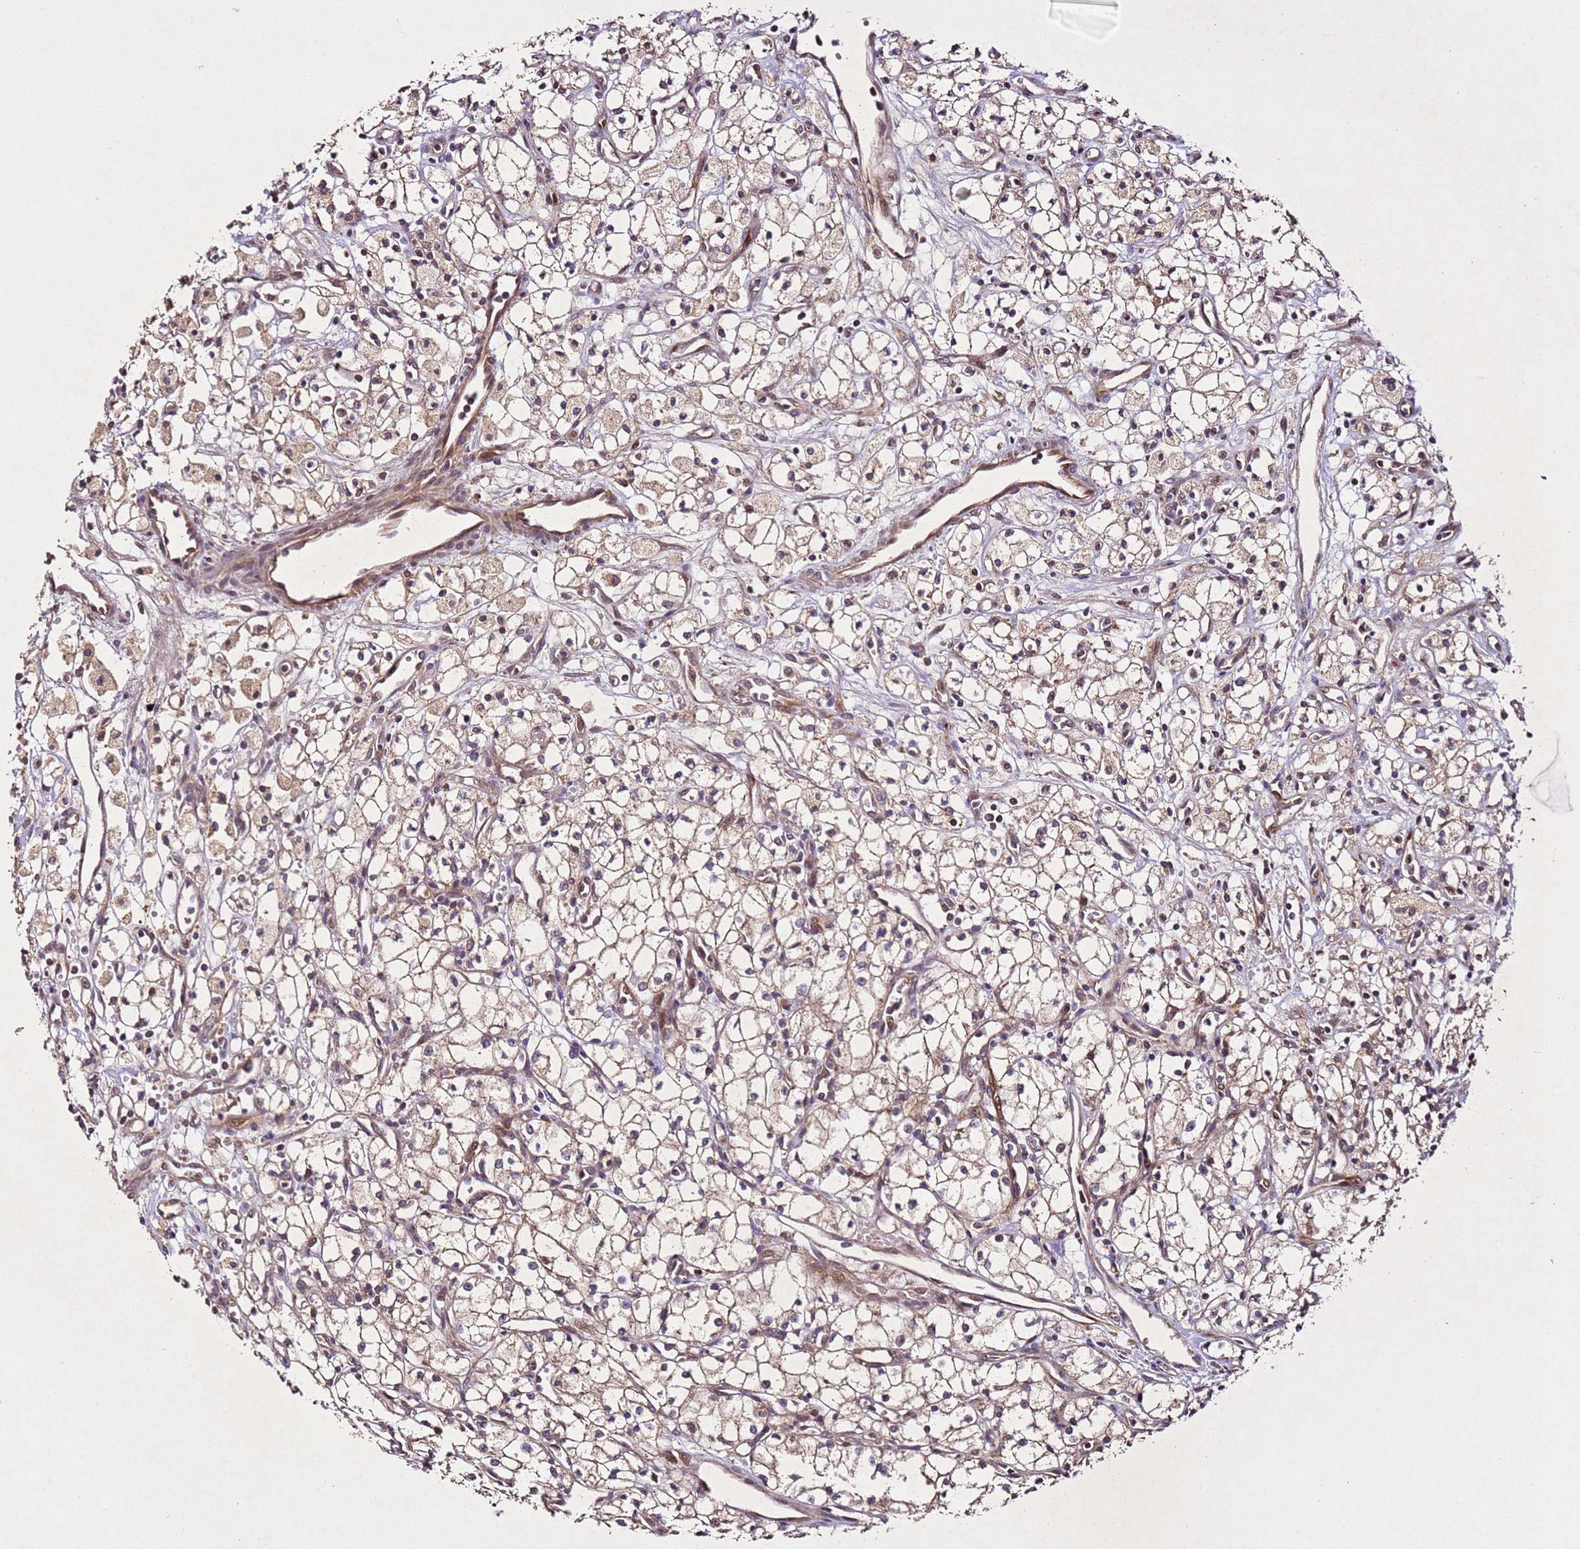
{"staining": {"intensity": "weak", "quantity": ">75%", "location": "cytoplasmic/membranous"}, "tissue": "renal cancer", "cell_type": "Tumor cells", "image_type": "cancer", "snomed": [{"axis": "morphology", "description": "Adenocarcinoma, NOS"}, {"axis": "topography", "description": "Kidney"}], "caption": "IHC image of human adenocarcinoma (renal) stained for a protein (brown), which reveals low levels of weak cytoplasmic/membranous staining in about >75% of tumor cells.", "gene": "PTMA", "patient": {"sex": "male", "age": 59}}